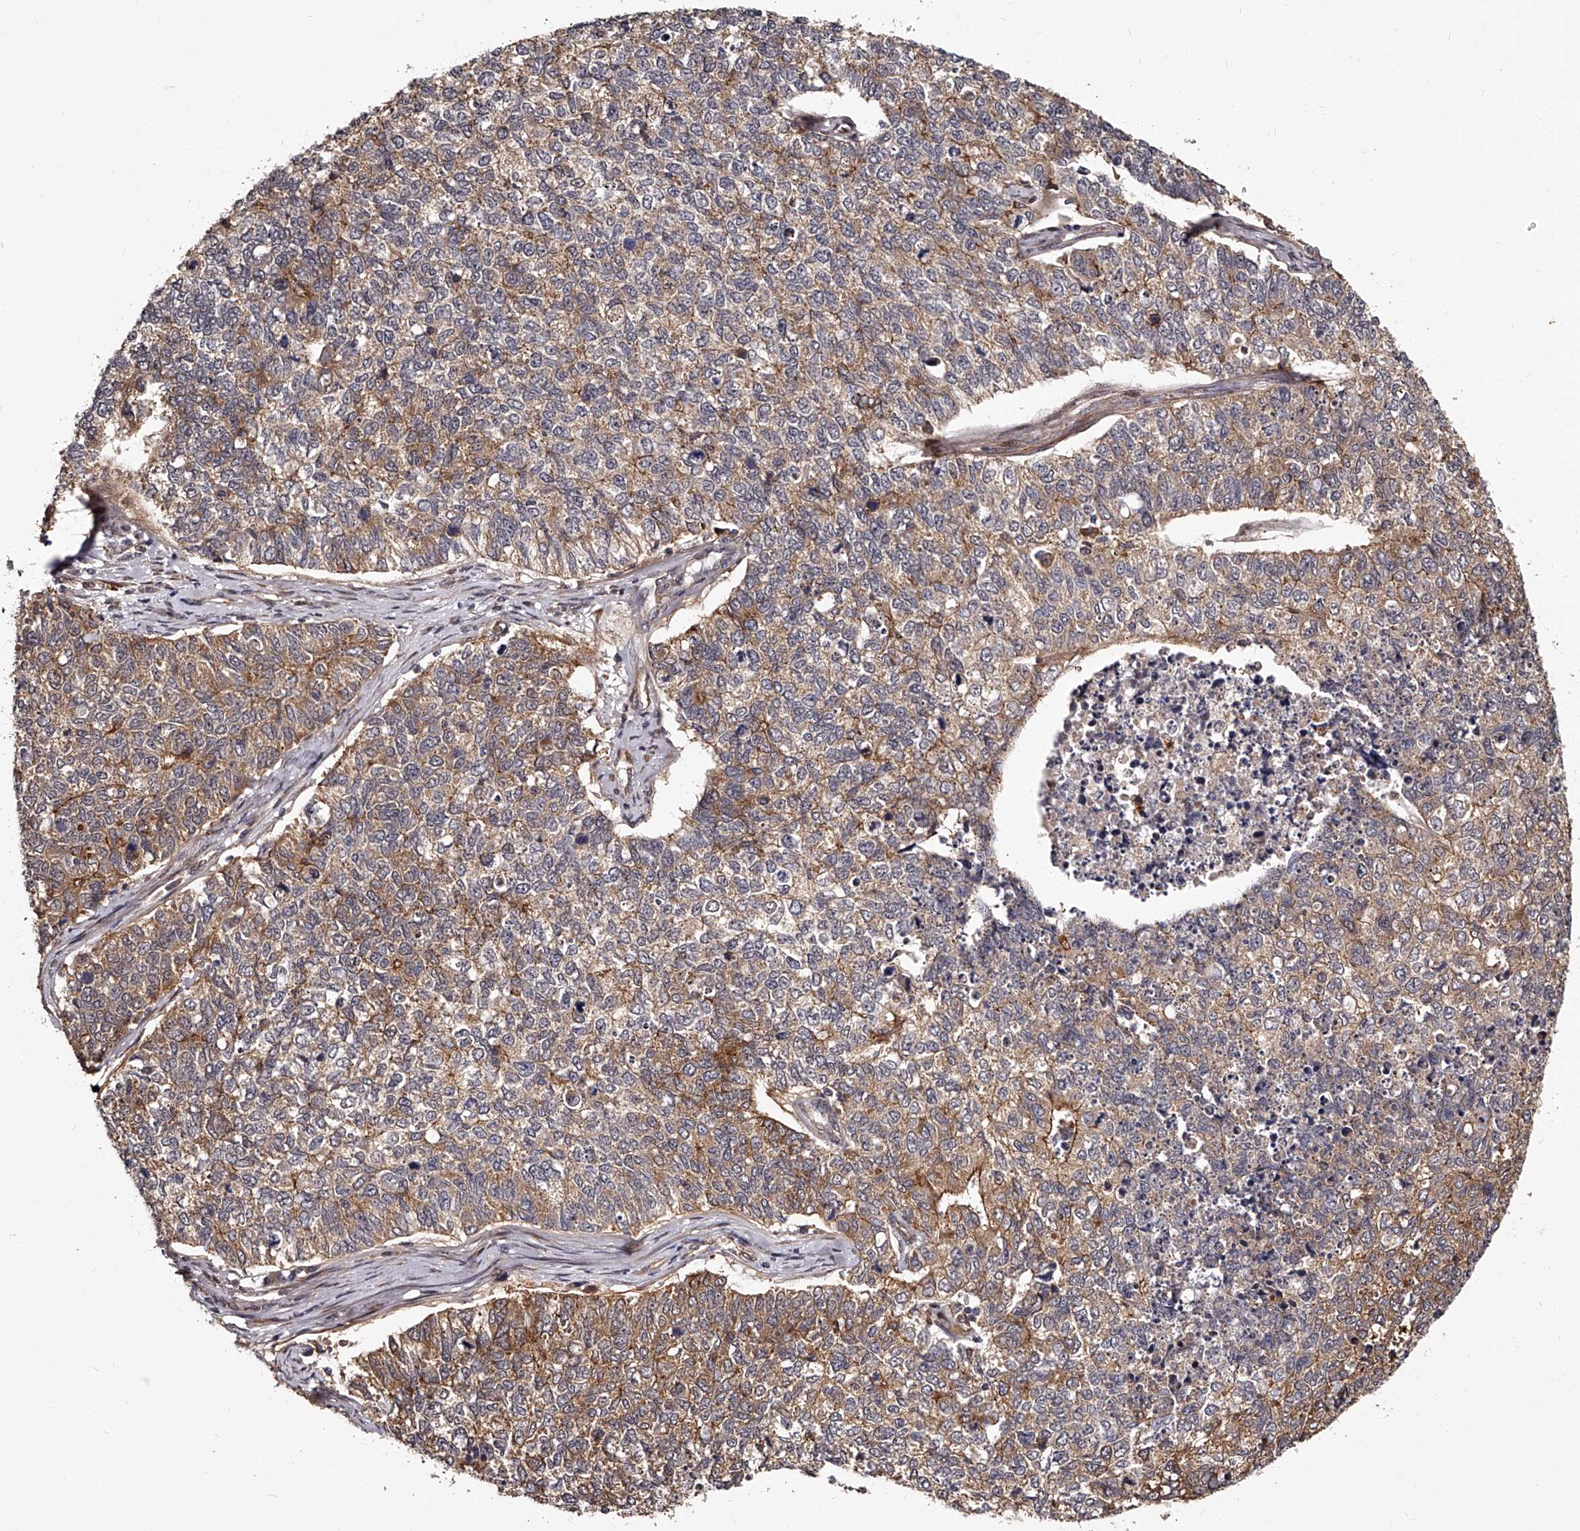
{"staining": {"intensity": "moderate", "quantity": "<25%", "location": "cytoplasmic/membranous"}, "tissue": "cervical cancer", "cell_type": "Tumor cells", "image_type": "cancer", "snomed": [{"axis": "morphology", "description": "Squamous cell carcinoma, NOS"}, {"axis": "topography", "description": "Cervix"}], "caption": "Human cervical squamous cell carcinoma stained with a brown dye shows moderate cytoplasmic/membranous positive staining in approximately <25% of tumor cells.", "gene": "RSC1A1", "patient": {"sex": "female", "age": 63}}